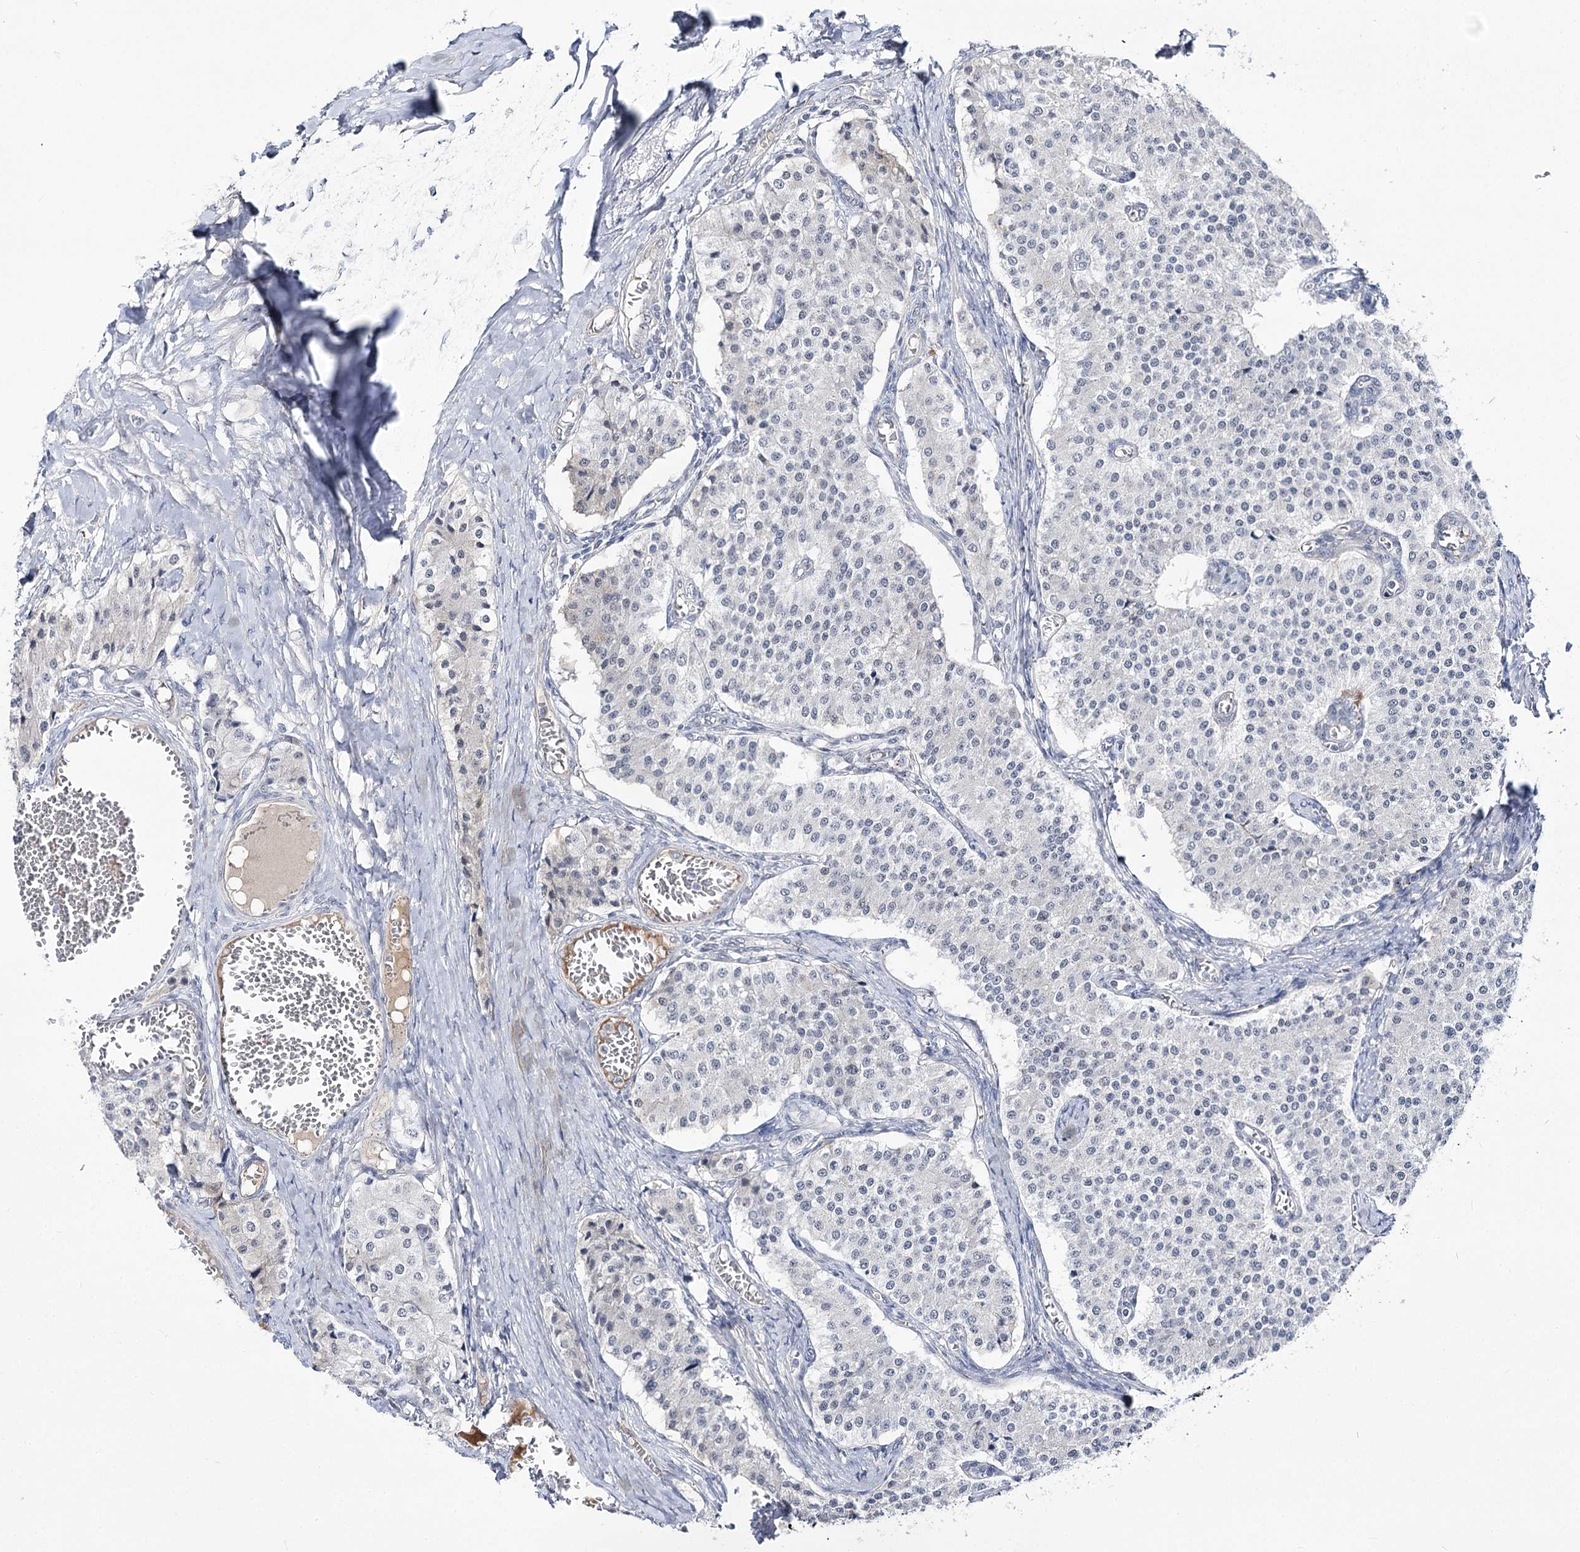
{"staining": {"intensity": "negative", "quantity": "none", "location": "none"}, "tissue": "carcinoid", "cell_type": "Tumor cells", "image_type": "cancer", "snomed": [{"axis": "morphology", "description": "Carcinoid, malignant, NOS"}, {"axis": "topography", "description": "Colon"}], "caption": "Tumor cells show no significant expression in carcinoid.", "gene": "ATP10B", "patient": {"sex": "female", "age": 52}}